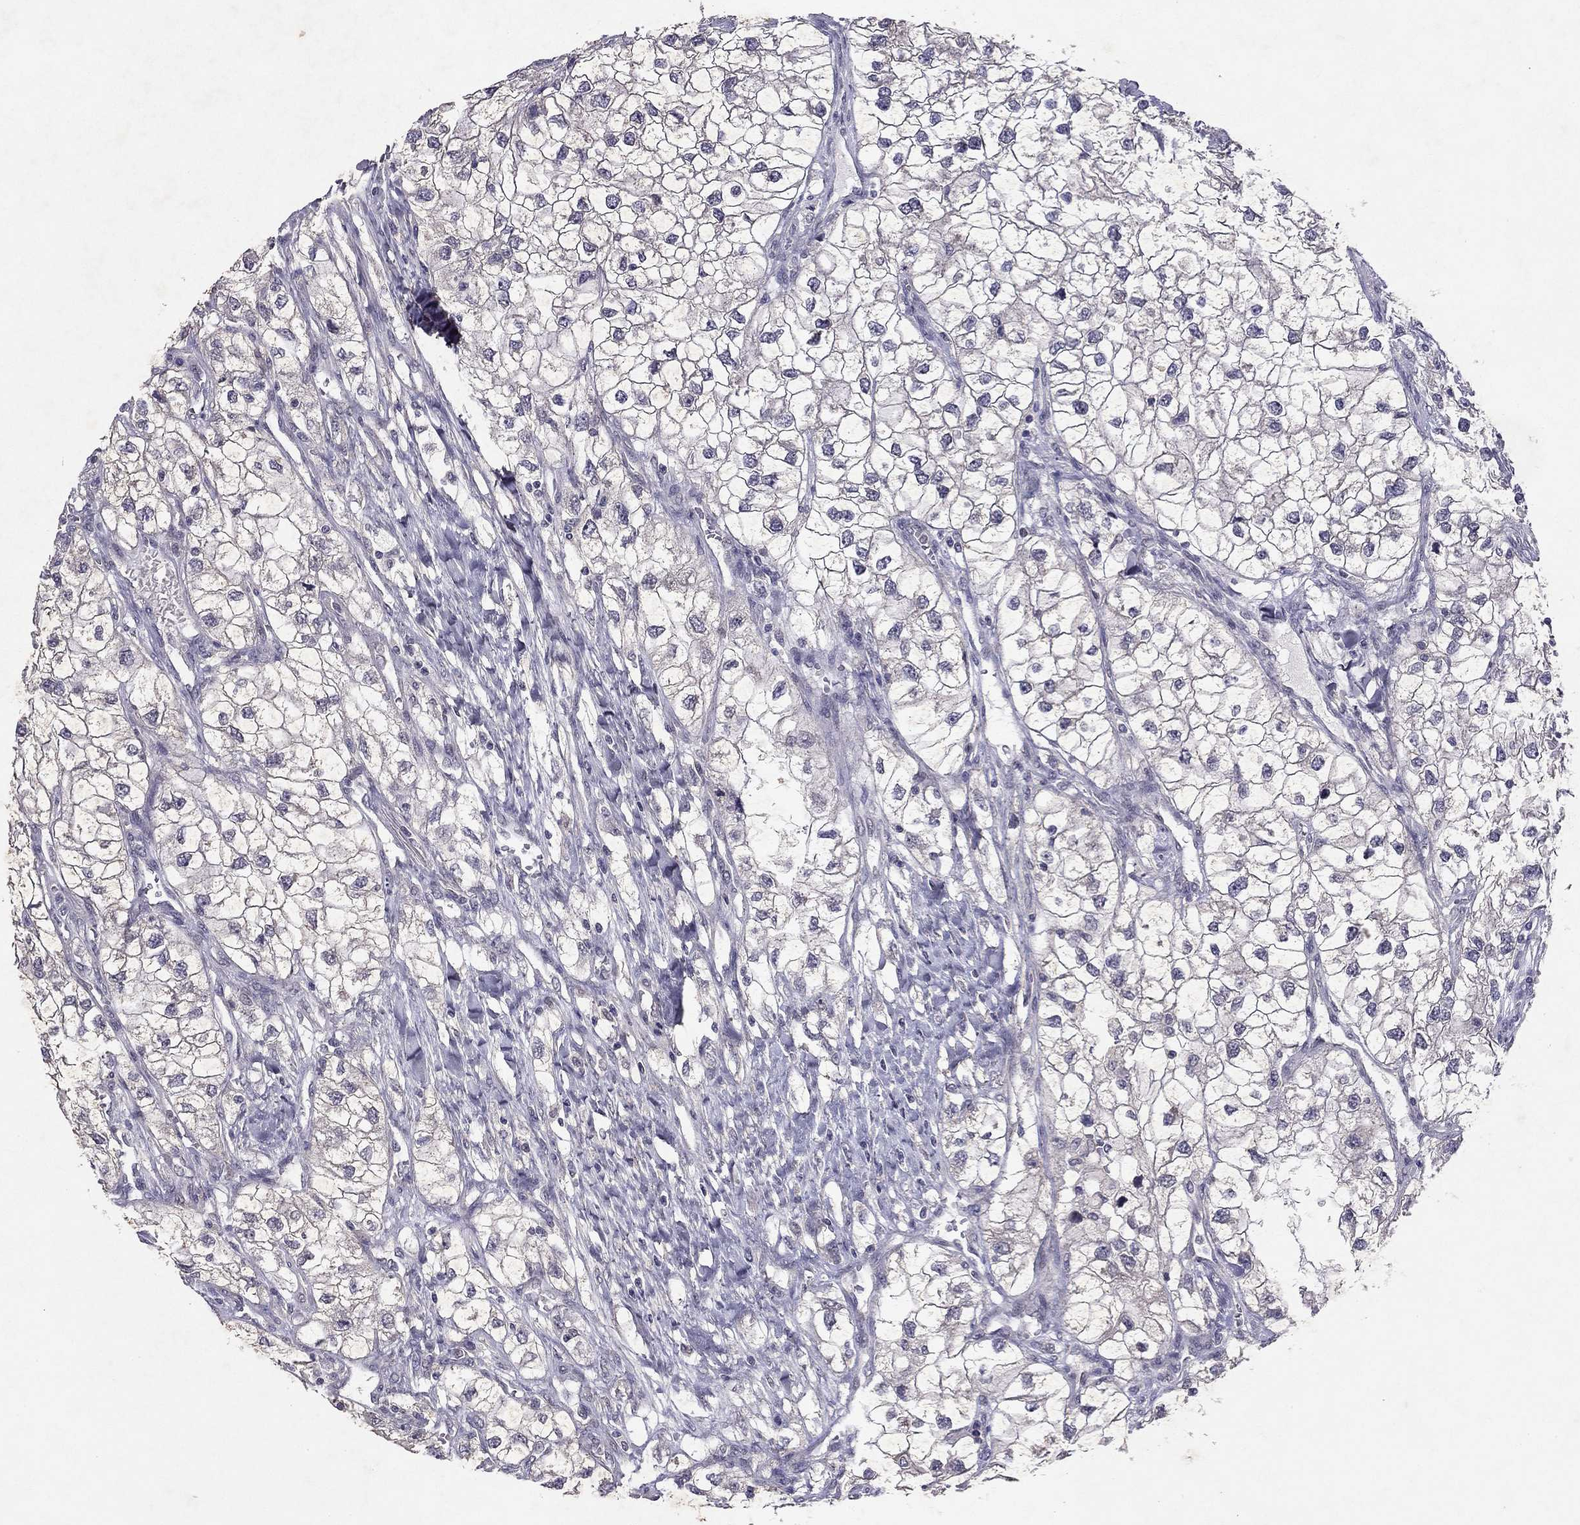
{"staining": {"intensity": "negative", "quantity": "none", "location": "none"}, "tissue": "renal cancer", "cell_type": "Tumor cells", "image_type": "cancer", "snomed": [{"axis": "morphology", "description": "Adenocarcinoma, NOS"}, {"axis": "topography", "description": "Kidney"}], "caption": "Immunohistochemistry (IHC) of adenocarcinoma (renal) demonstrates no positivity in tumor cells.", "gene": "ESR2", "patient": {"sex": "male", "age": 59}}